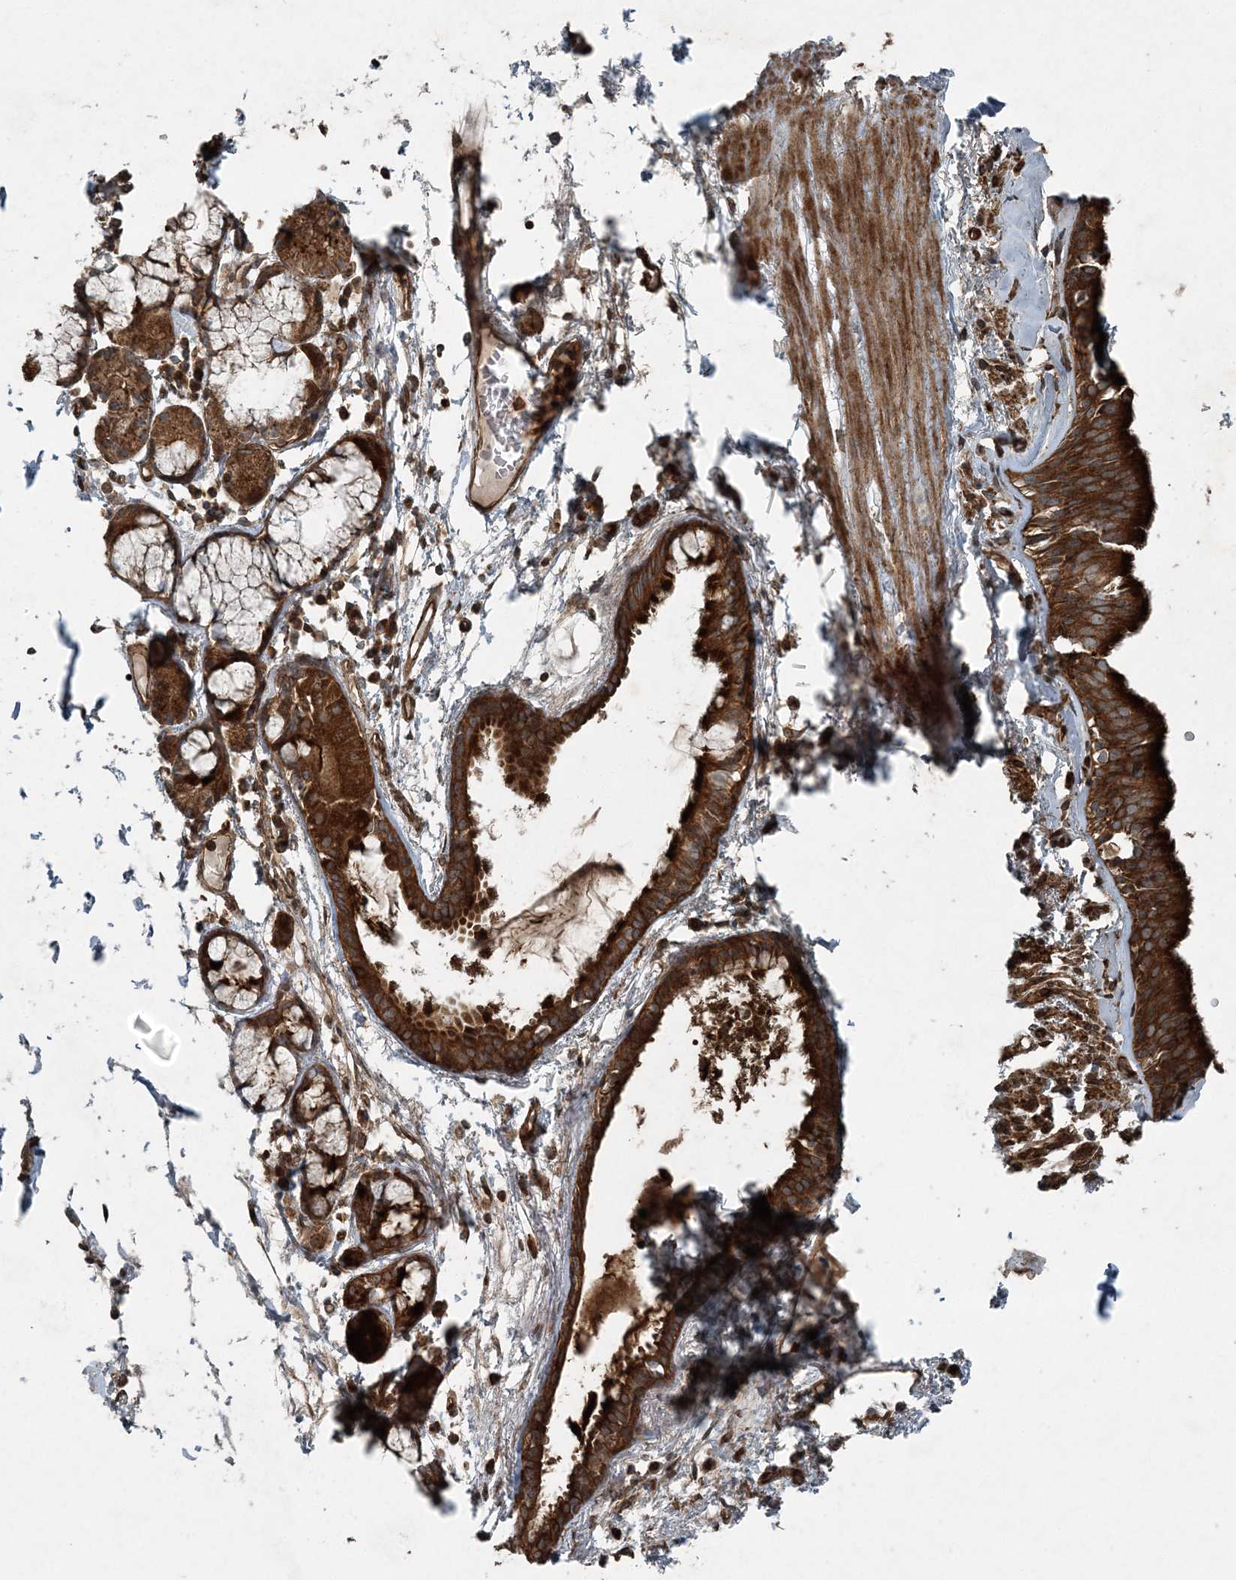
{"staining": {"intensity": "strong", "quantity": ">75%", "location": "cytoplasmic/membranous"}, "tissue": "soft tissue", "cell_type": "Fibroblasts", "image_type": "normal", "snomed": [{"axis": "morphology", "description": "Normal tissue, NOS"}, {"axis": "topography", "description": "Cartilage tissue"}], "caption": "Immunohistochemistry (IHC) (DAB) staining of unremarkable soft tissue exhibits strong cytoplasmic/membranous protein positivity in about >75% of fibroblasts.", "gene": "COPS7B", "patient": {"sex": "female", "age": 63}}